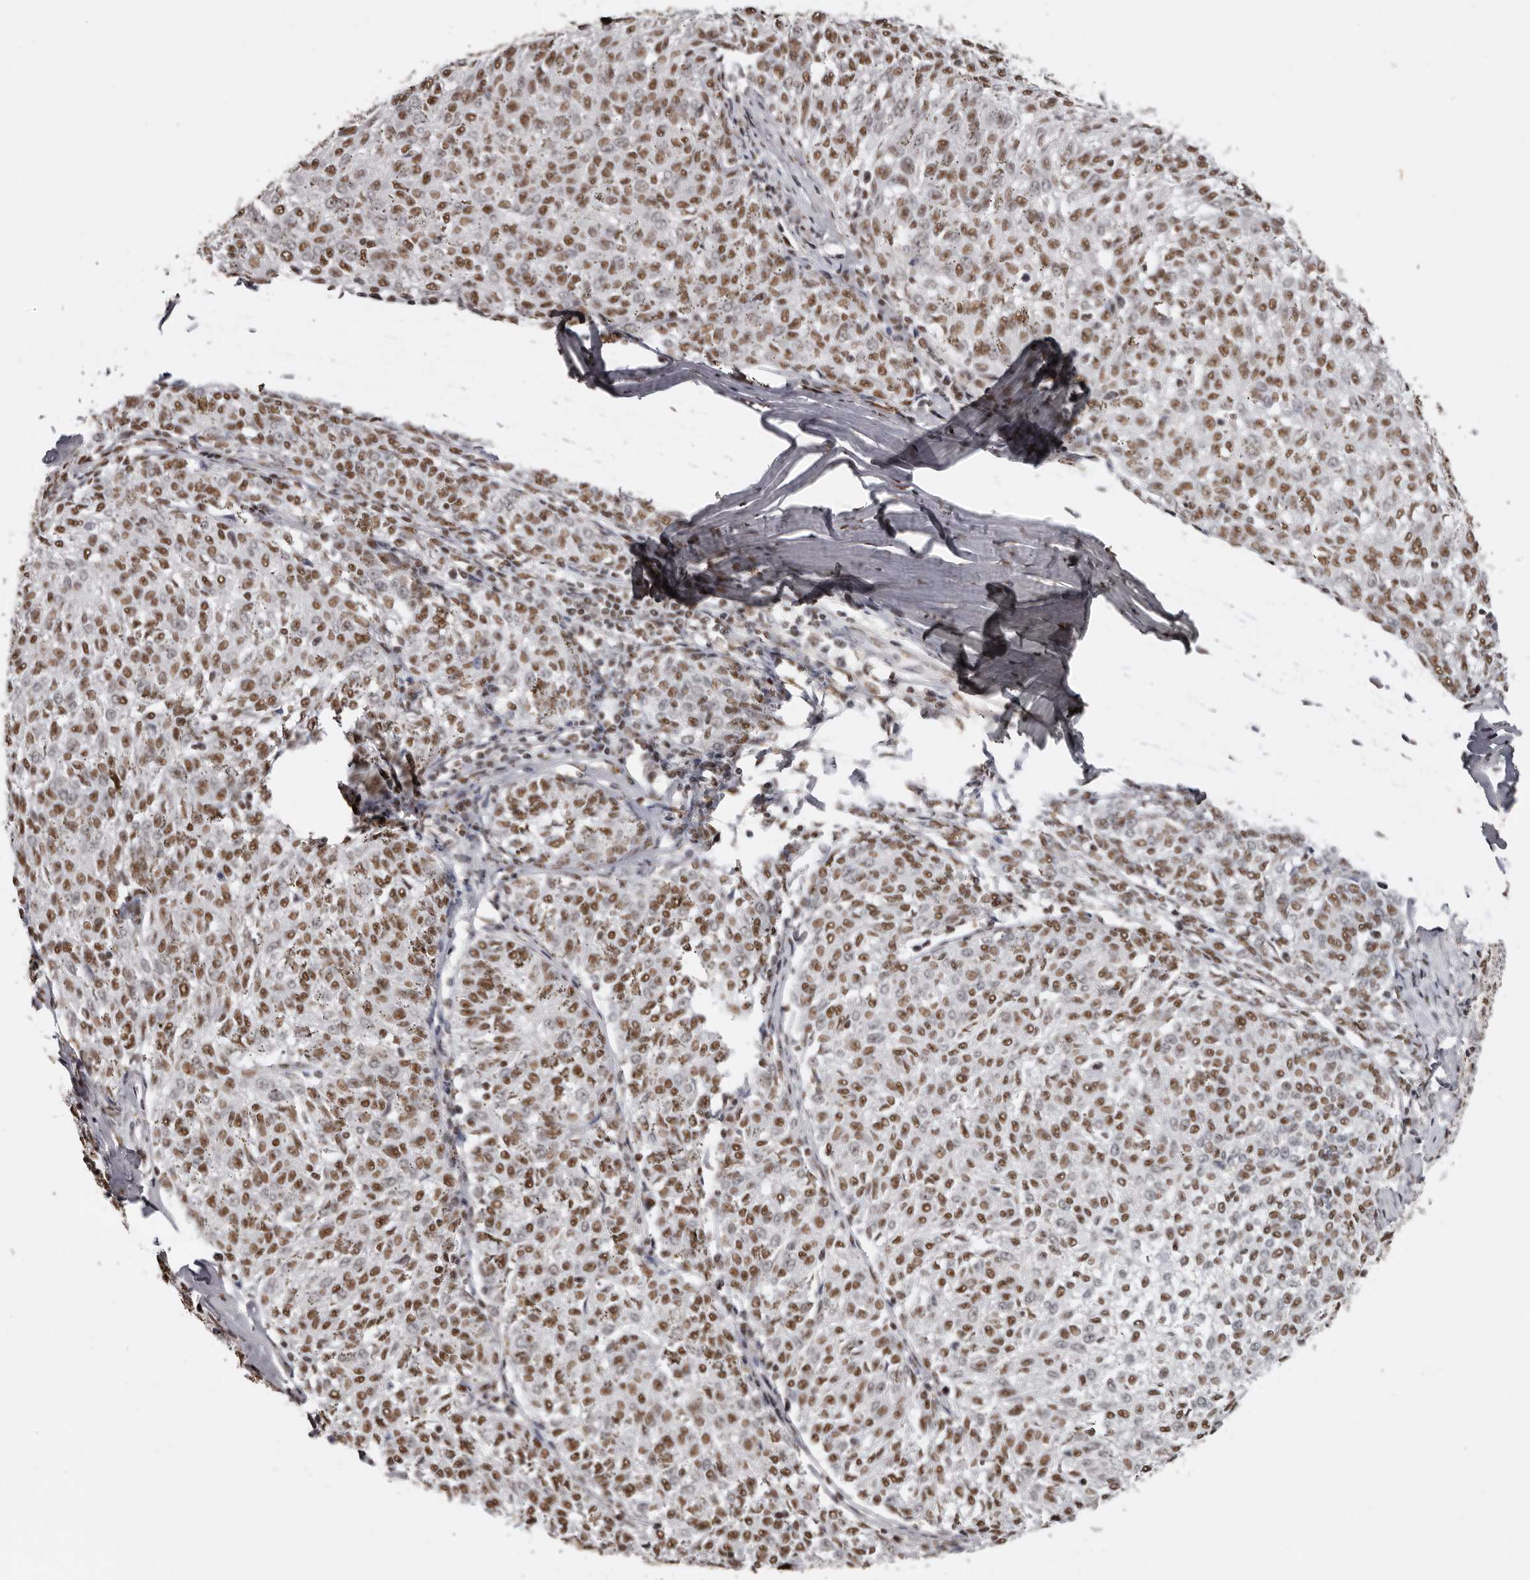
{"staining": {"intensity": "moderate", "quantity": ">75%", "location": "nuclear"}, "tissue": "melanoma", "cell_type": "Tumor cells", "image_type": "cancer", "snomed": [{"axis": "morphology", "description": "Malignant melanoma, NOS"}, {"axis": "topography", "description": "Skin"}], "caption": "Immunohistochemistry image of neoplastic tissue: human malignant melanoma stained using IHC exhibits medium levels of moderate protein expression localized specifically in the nuclear of tumor cells, appearing as a nuclear brown color.", "gene": "SCAF4", "patient": {"sex": "female", "age": 72}}